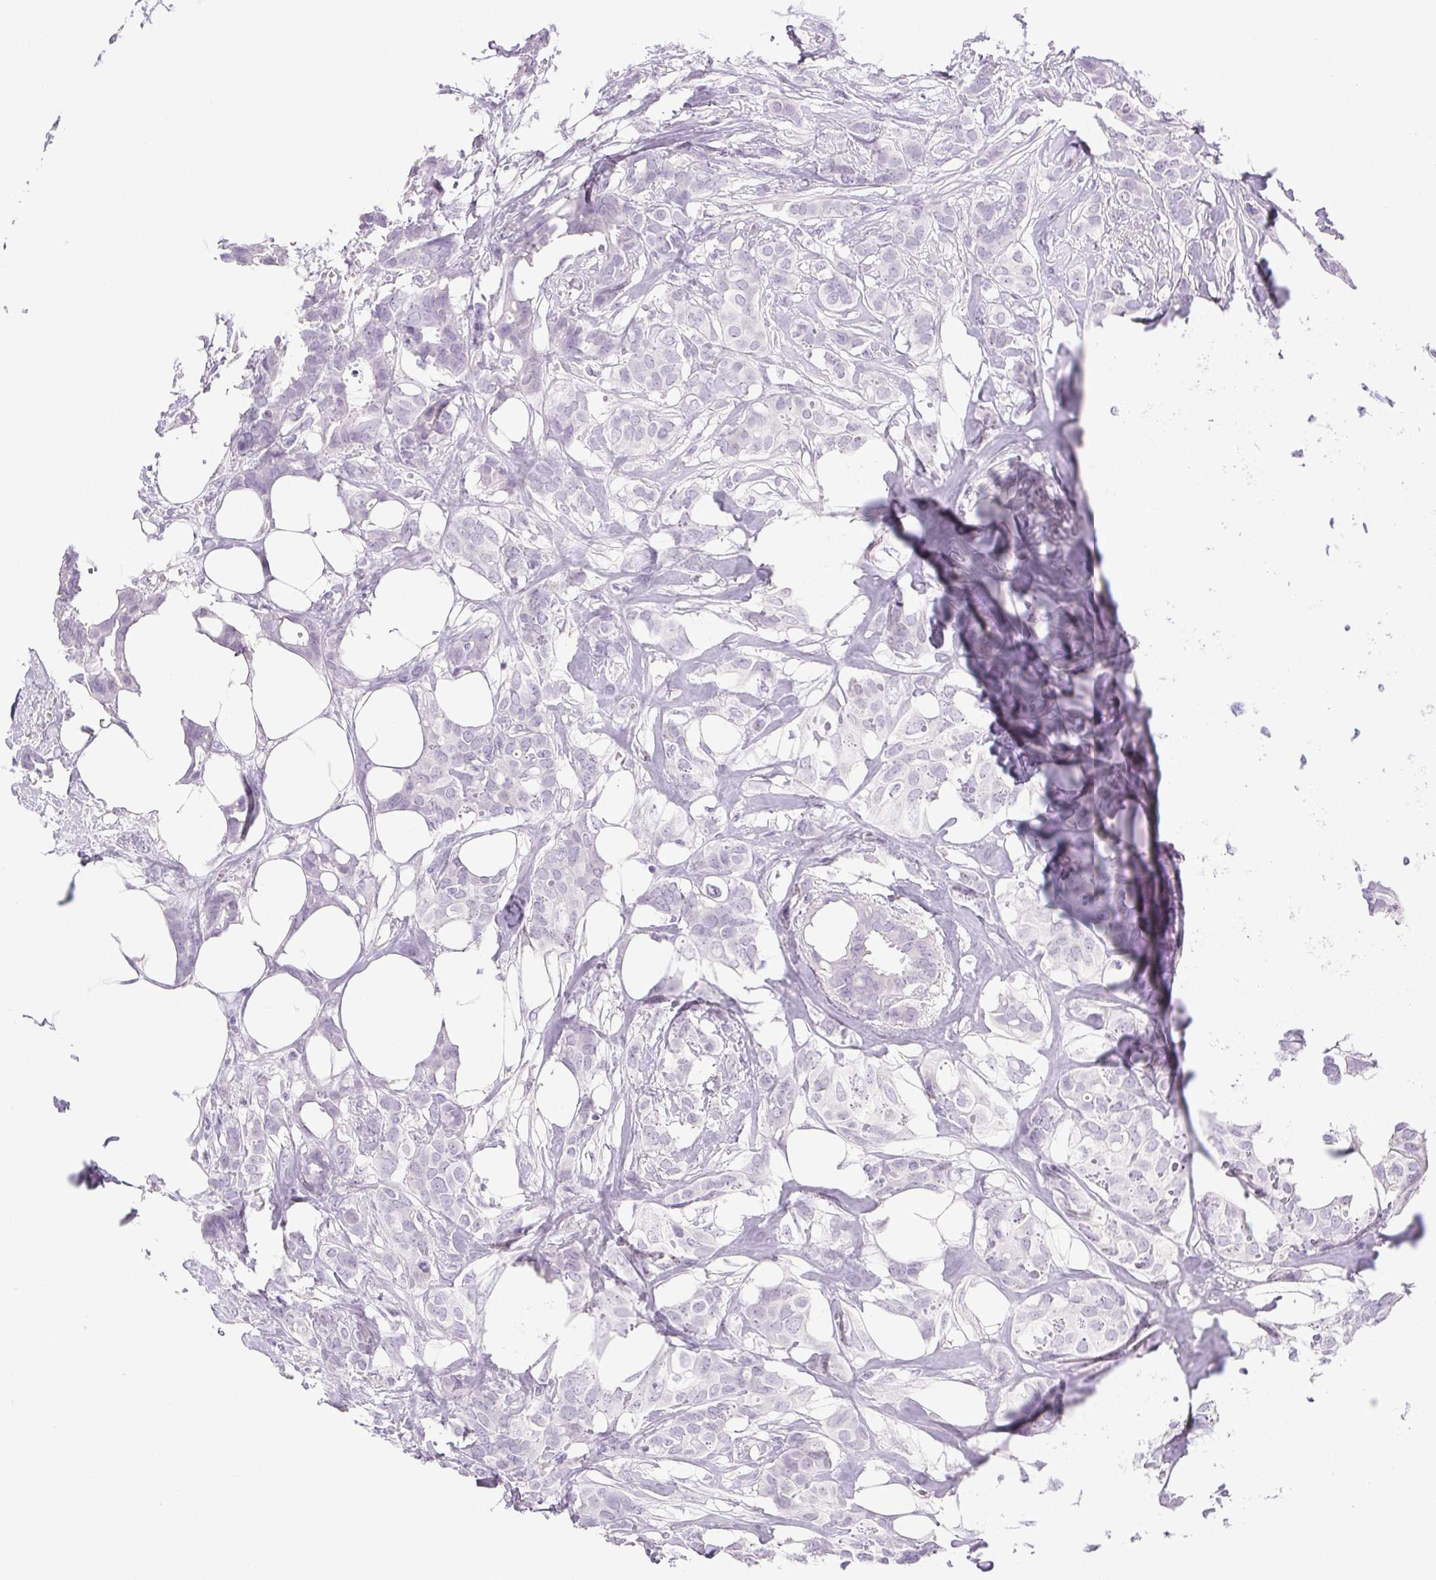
{"staining": {"intensity": "negative", "quantity": "none", "location": "none"}, "tissue": "breast cancer", "cell_type": "Tumor cells", "image_type": "cancer", "snomed": [{"axis": "morphology", "description": "Duct carcinoma"}, {"axis": "topography", "description": "Breast"}], "caption": "Protein analysis of breast cancer (invasive ductal carcinoma) exhibits no significant positivity in tumor cells.", "gene": "HLA-G", "patient": {"sex": "female", "age": 62}}